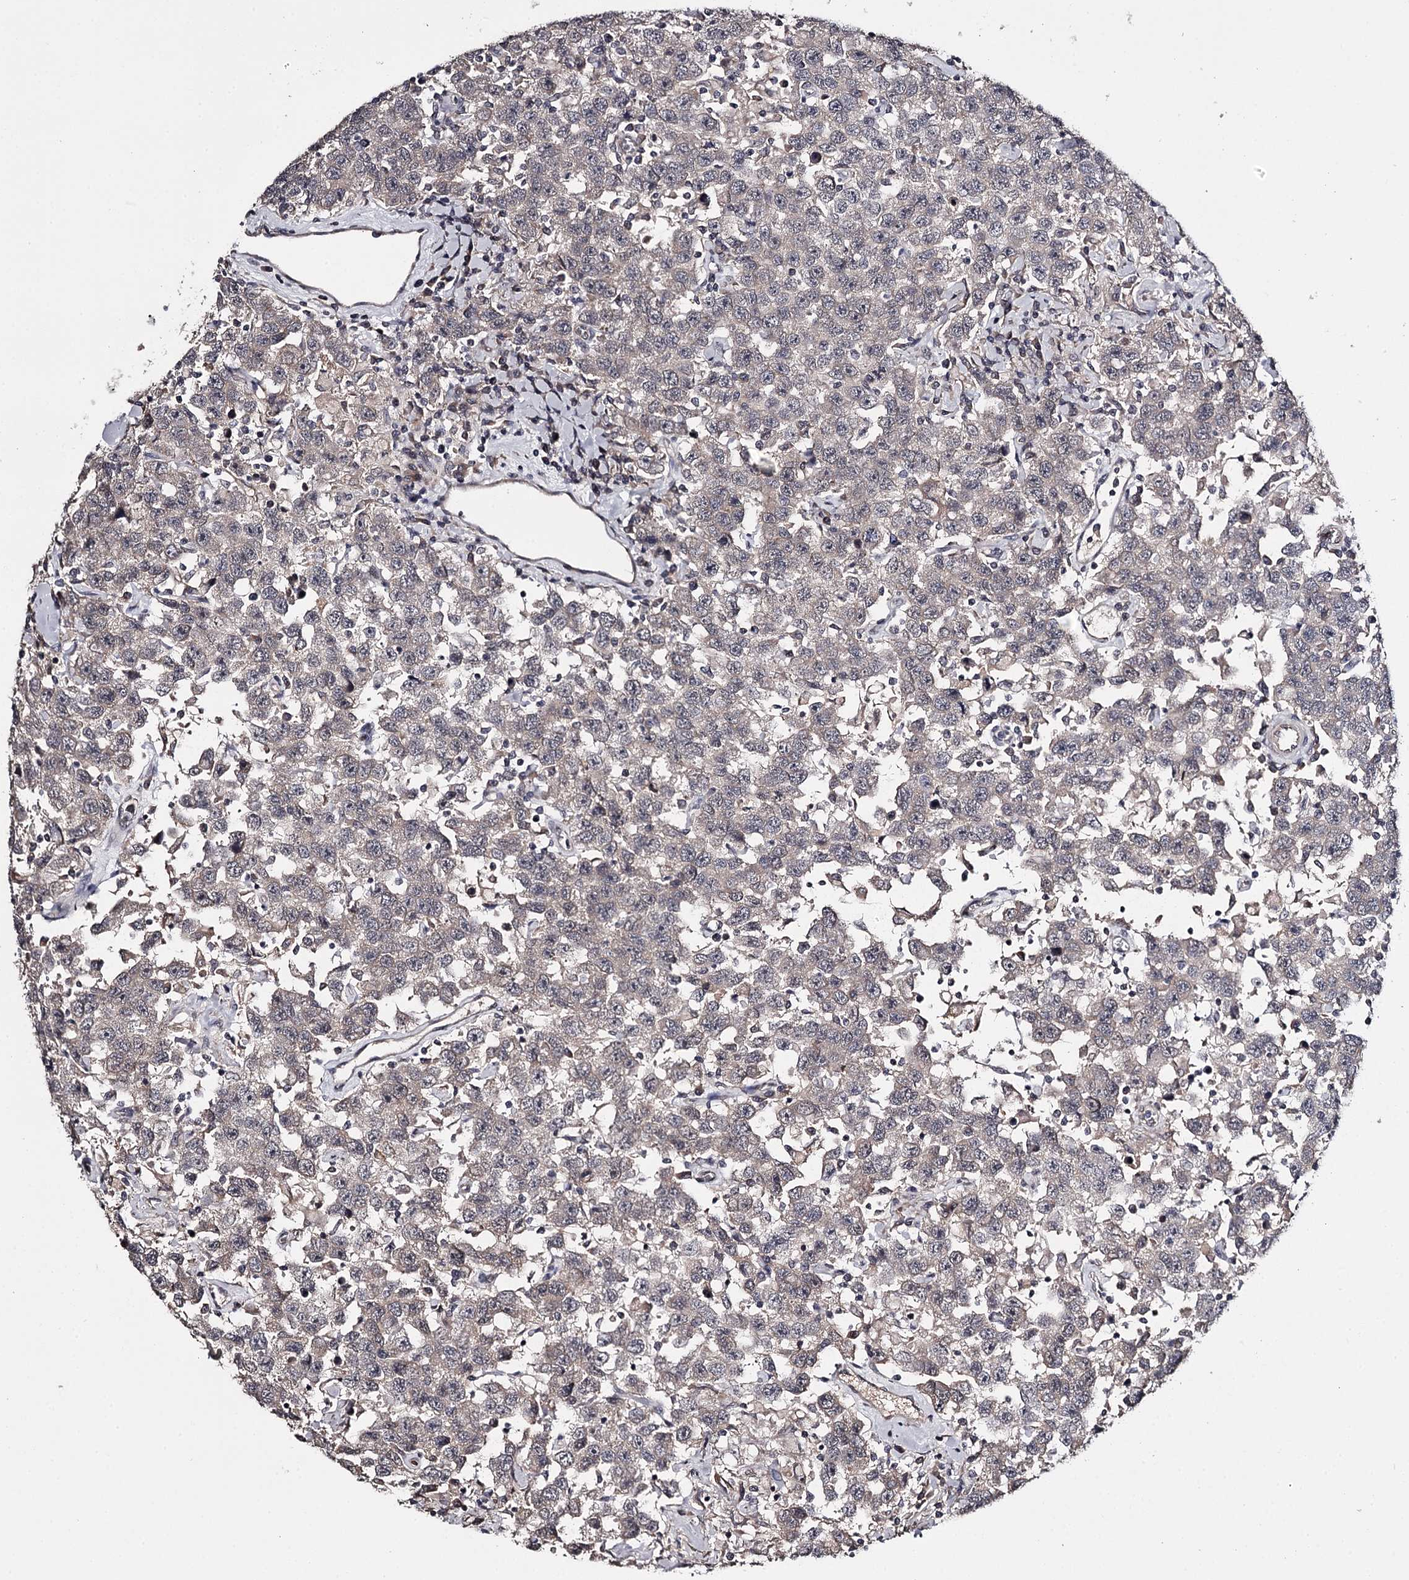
{"staining": {"intensity": "weak", "quantity": "<25%", "location": "cytoplasmic/membranous"}, "tissue": "testis cancer", "cell_type": "Tumor cells", "image_type": "cancer", "snomed": [{"axis": "morphology", "description": "Seminoma, NOS"}, {"axis": "topography", "description": "Testis"}], "caption": "High power microscopy micrograph of an IHC photomicrograph of testis cancer (seminoma), revealing no significant staining in tumor cells. The staining is performed using DAB brown chromogen with nuclei counter-stained in using hematoxylin.", "gene": "CWF19L2", "patient": {"sex": "male", "age": 41}}